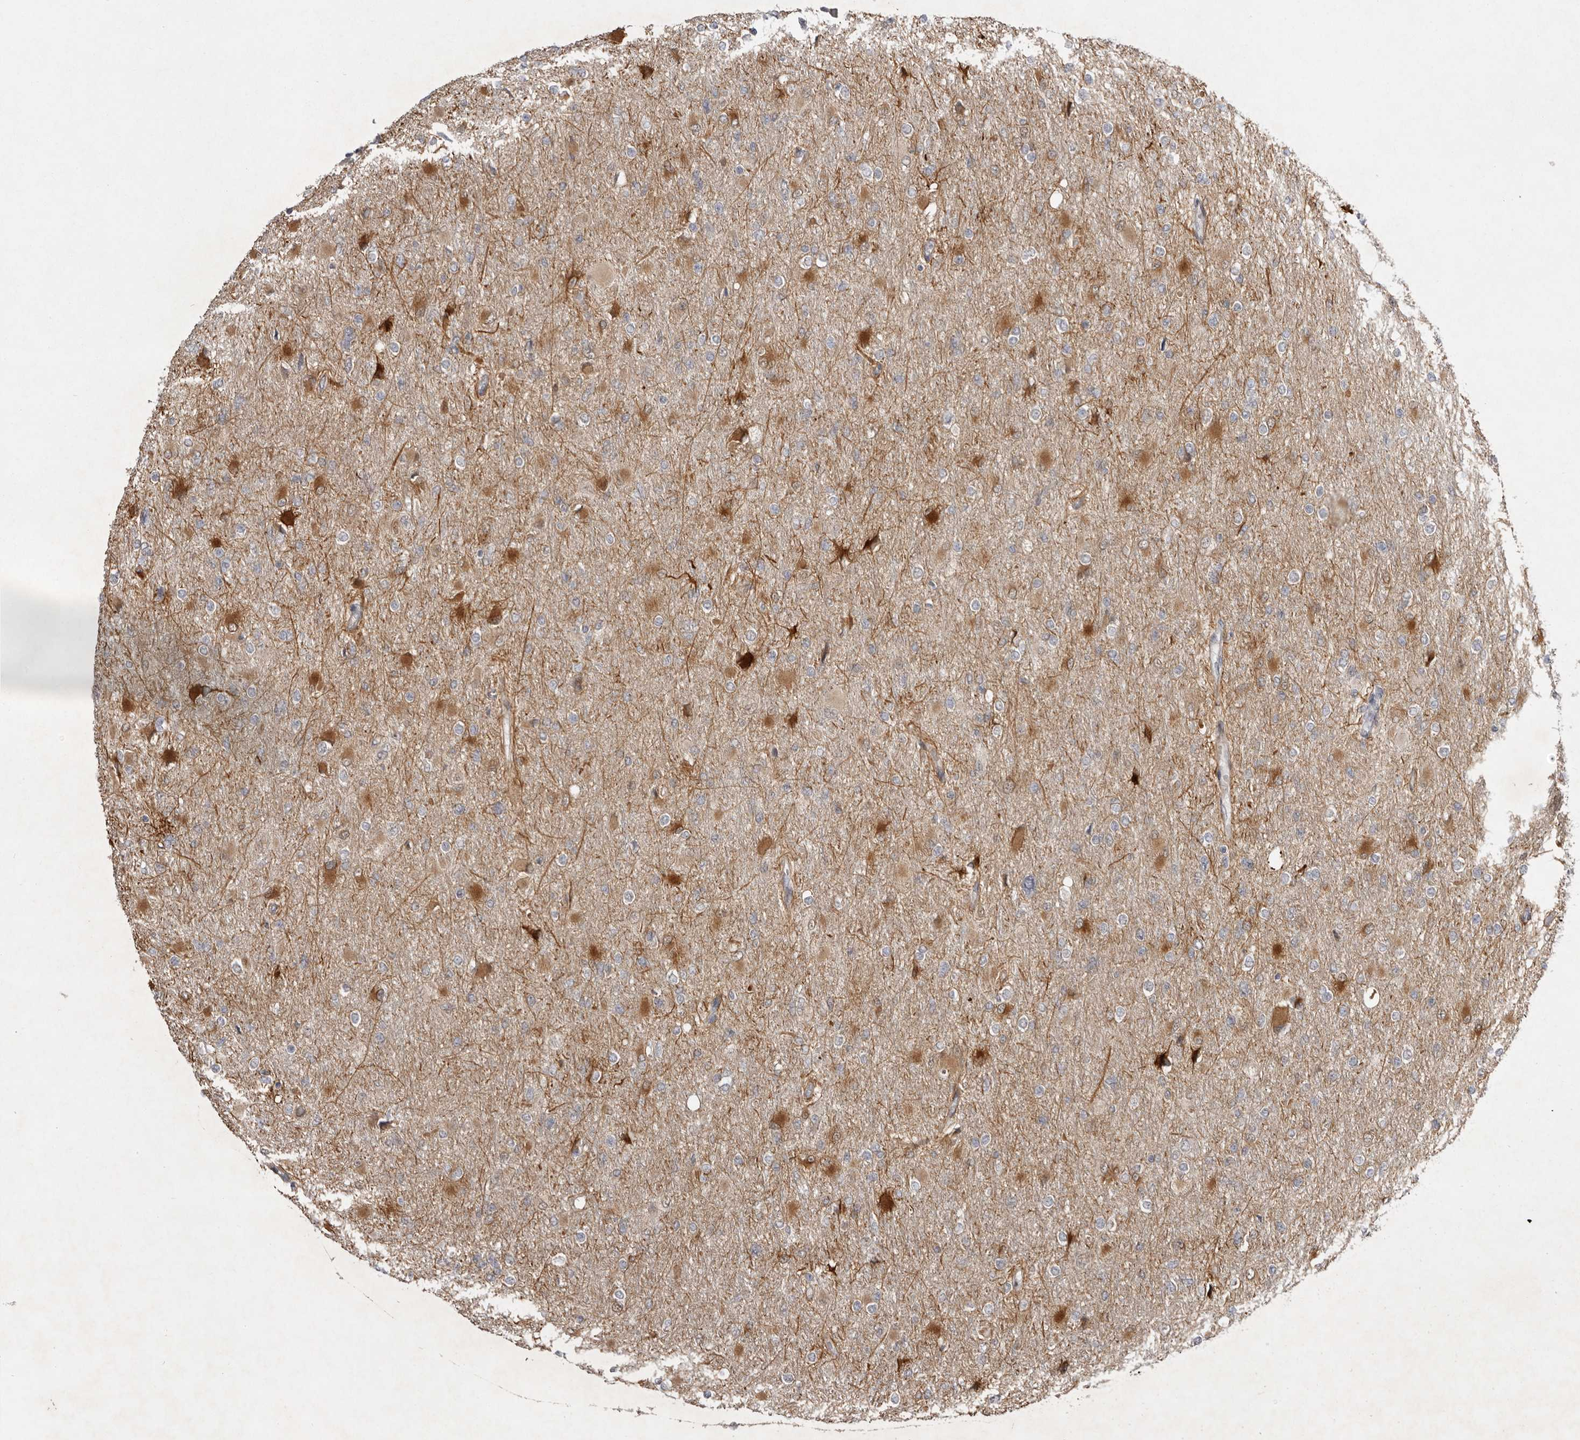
{"staining": {"intensity": "moderate", "quantity": "<25%", "location": "cytoplasmic/membranous"}, "tissue": "glioma", "cell_type": "Tumor cells", "image_type": "cancer", "snomed": [{"axis": "morphology", "description": "Glioma, malignant, High grade"}, {"axis": "topography", "description": "Cerebral cortex"}], "caption": "Protein analysis of malignant glioma (high-grade) tissue displays moderate cytoplasmic/membranous expression in about <25% of tumor cells.", "gene": "NSUN4", "patient": {"sex": "female", "age": 36}}